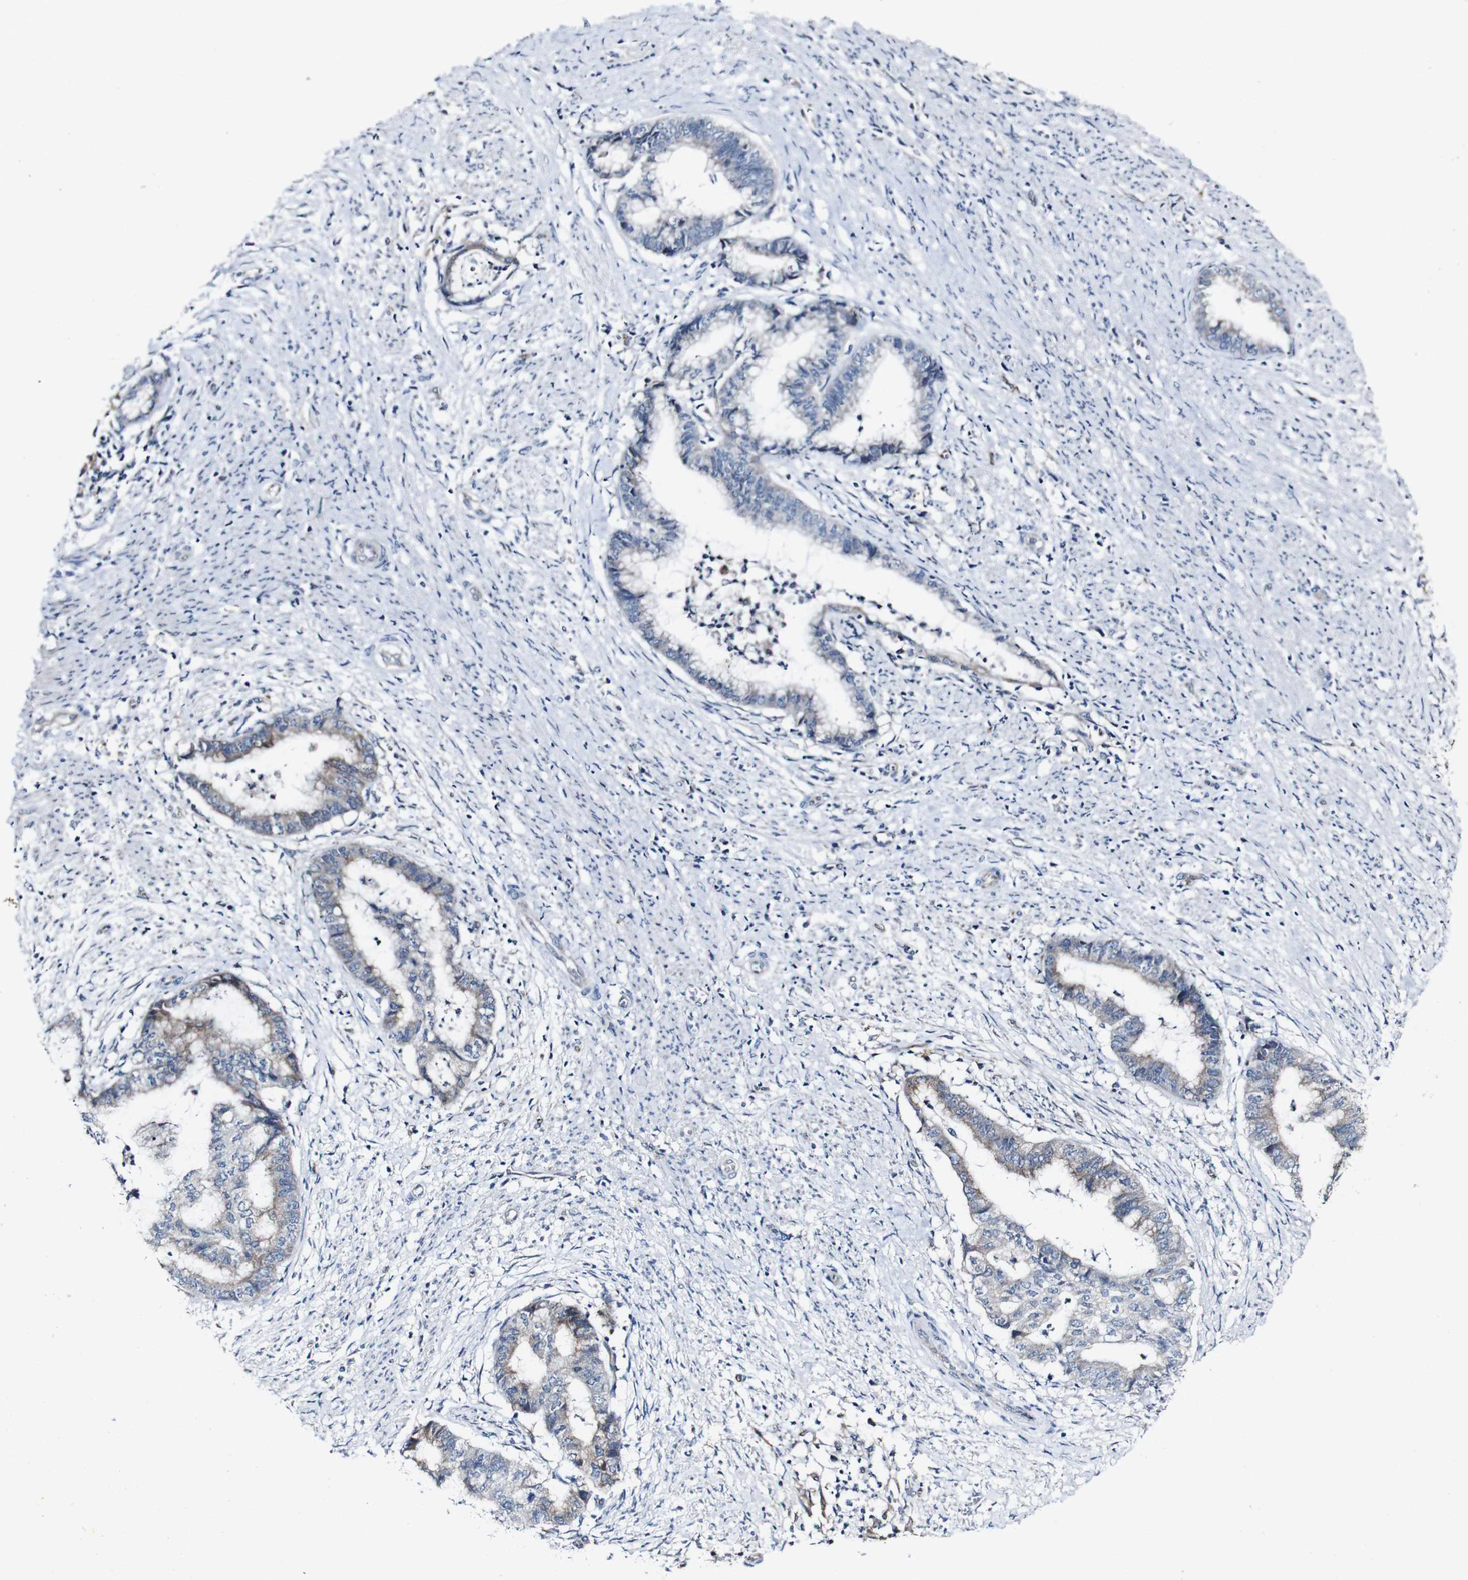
{"staining": {"intensity": "weak", "quantity": "<25%", "location": "cytoplasmic/membranous"}, "tissue": "endometrial cancer", "cell_type": "Tumor cells", "image_type": "cancer", "snomed": [{"axis": "morphology", "description": "Necrosis, NOS"}, {"axis": "morphology", "description": "Adenocarcinoma, NOS"}, {"axis": "topography", "description": "Endometrium"}], "caption": "Human endometrial cancer (adenocarcinoma) stained for a protein using immunohistochemistry demonstrates no expression in tumor cells.", "gene": "GRAMD1A", "patient": {"sex": "female", "age": 79}}